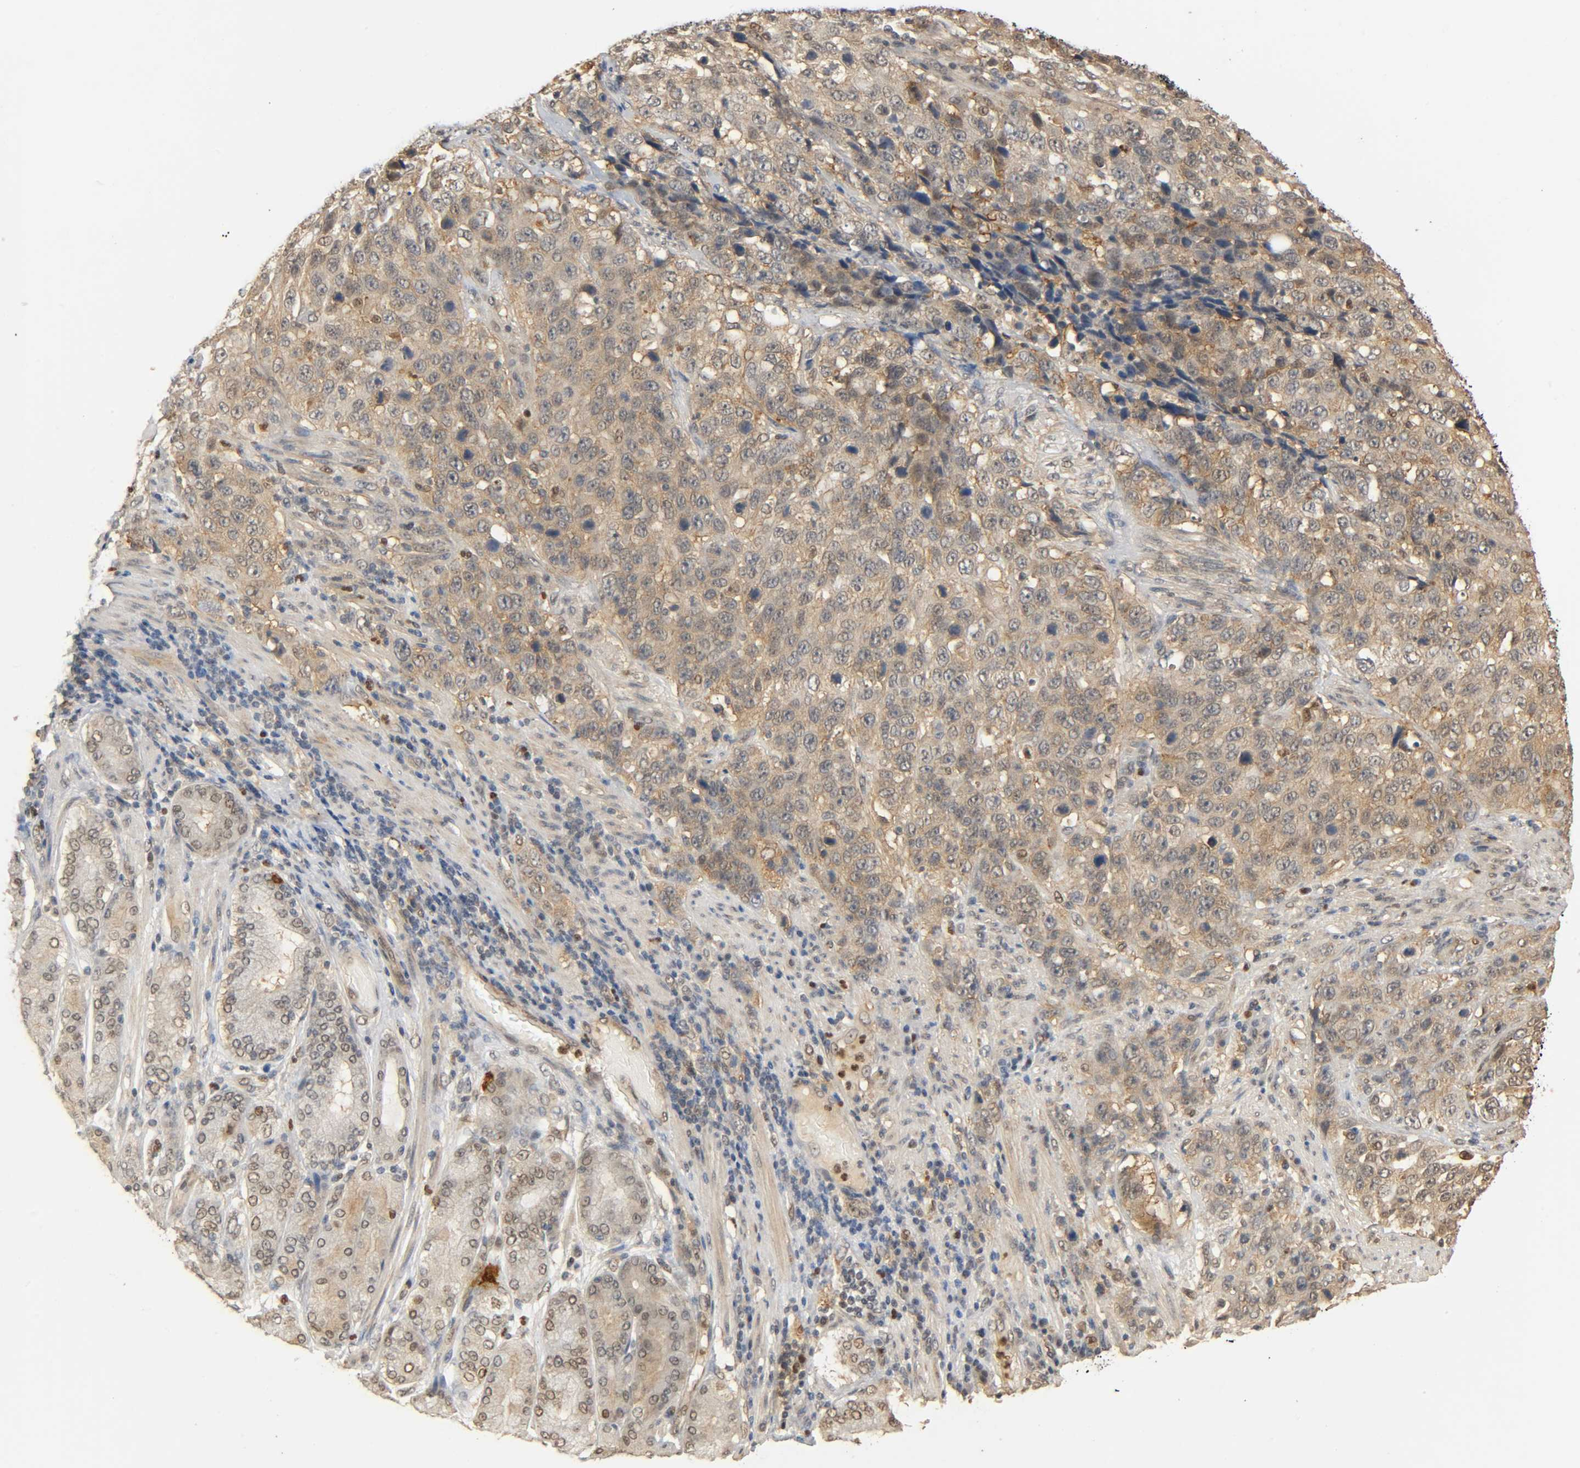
{"staining": {"intensity": "weak", "quantity": ">75%", "location": "cytoplasmic/membranous"}, "tissue": "stomach cancer", "cell_type": "Tumor cells", "image_type": "cancer", "snomed": [{"axis": "morphology", "description": "Normal tissue, NOS"}, {"axis": "morphology", "description": "Adenocarcinoma, NOS"}, {"axis": "topography", "description": "Stomach"}], "caption": "IHC histopathology image of neoplastic tissue: human stomach adenocarcinoma stained using IHC displays low levels of weak protein expression localized specifically in the cytoplasmic/membranous of tumor cells, appearing as a cytoplasmic/membranous brown color.", "gene": "ZFPM2", "patient": {"sex": "male", "age": 48}}